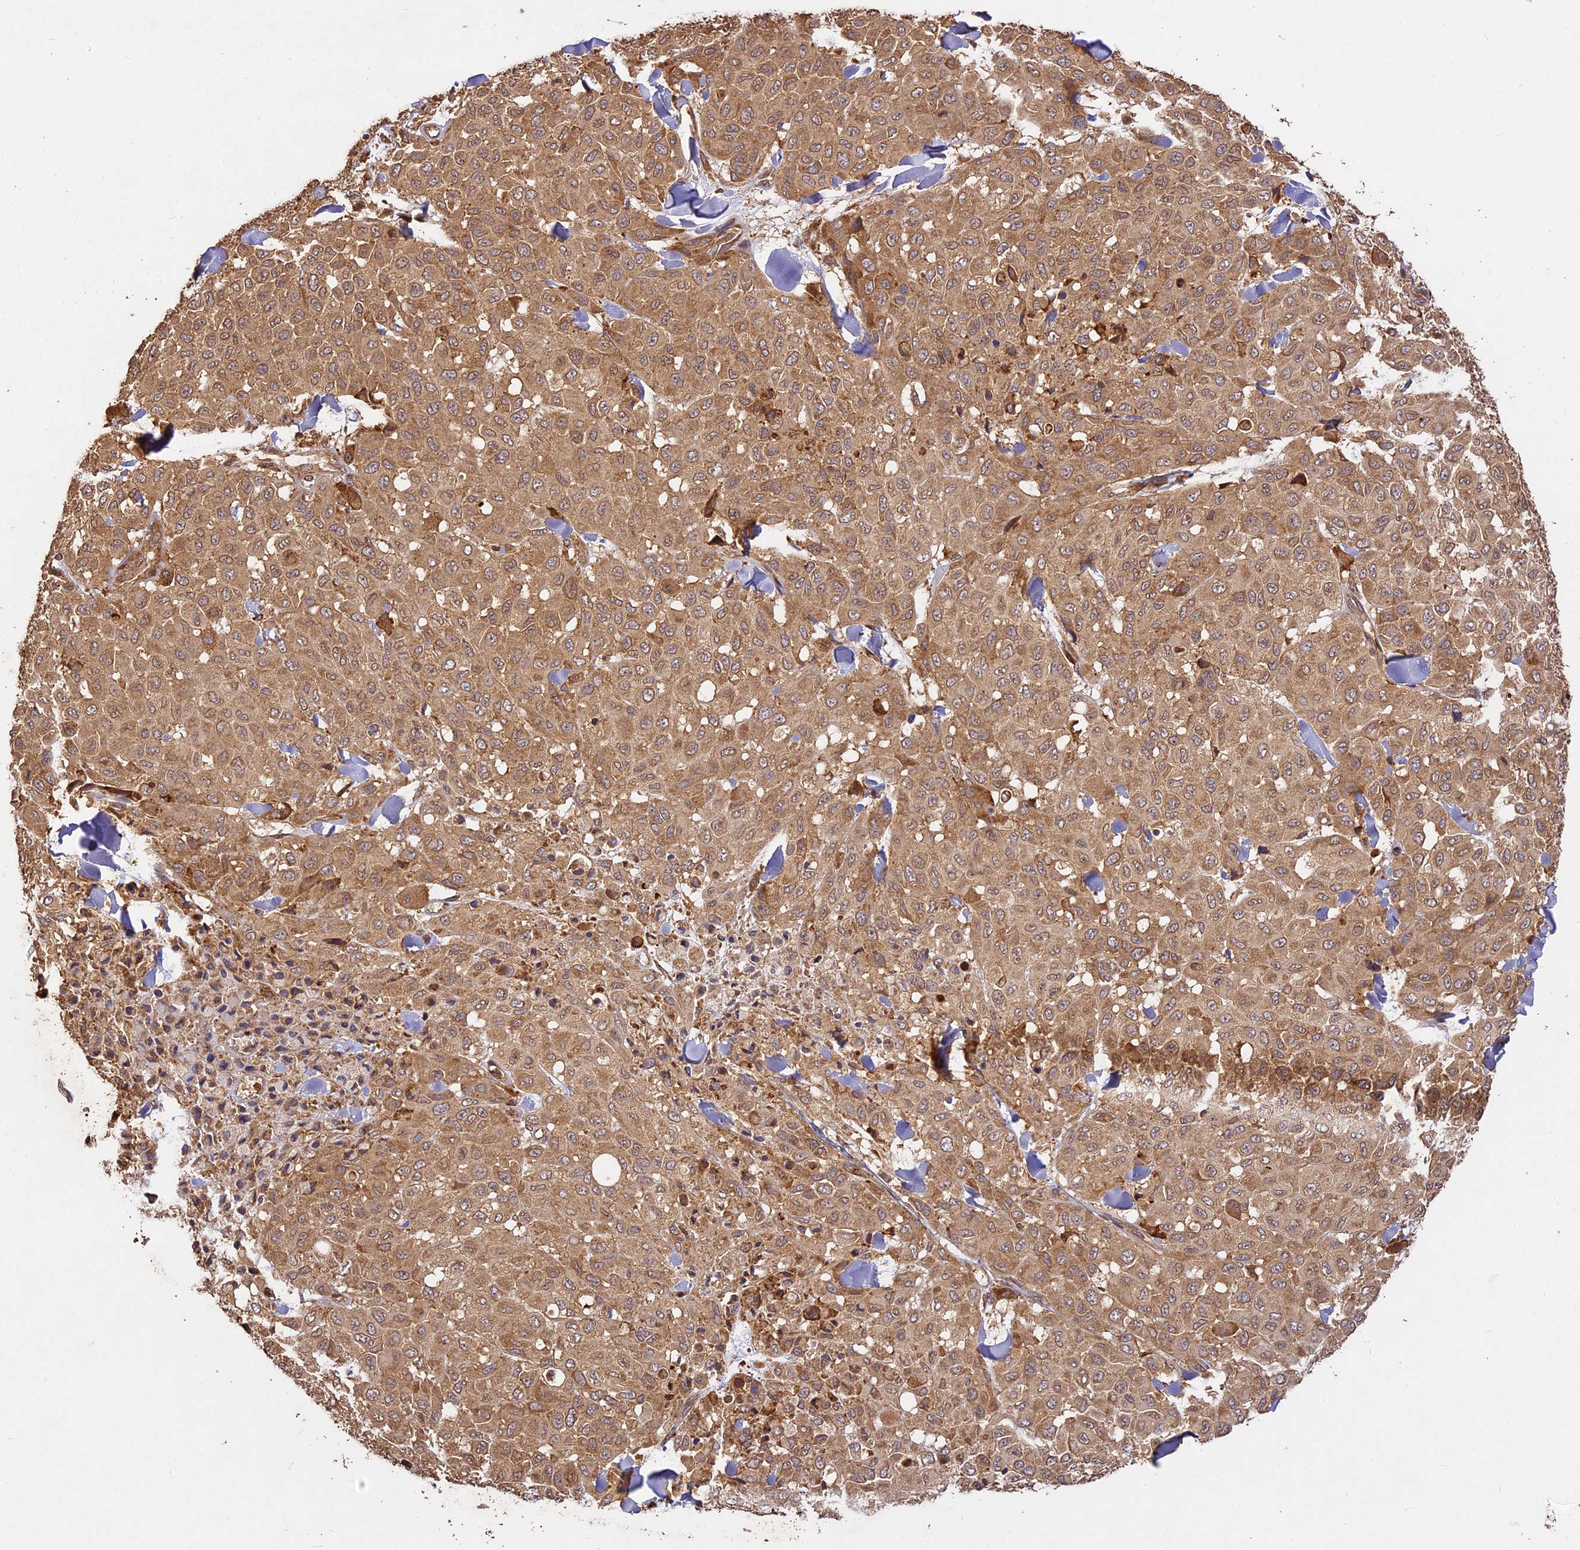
{"staining": {"intensity": "moderate", "quantity": ">75%", "location": "cytoplasmic/membranous"}, "tissue": "melanoma", "cell_type": "Tumor cells", "image_type": "cancer", "snomed": [{"axis": "morphology", "description": "Malignant melanoma, Metastatic site"}, {"axis": "topography", "description": "Skin"}], "caption": "Melanoma stained for a protein (brown) reveals moderate cytoplasmic/membranous positive staining in approximately >75% of tumor cells.", "gene": "BRAP", "patient": {"sex": "female", "age": 81}}